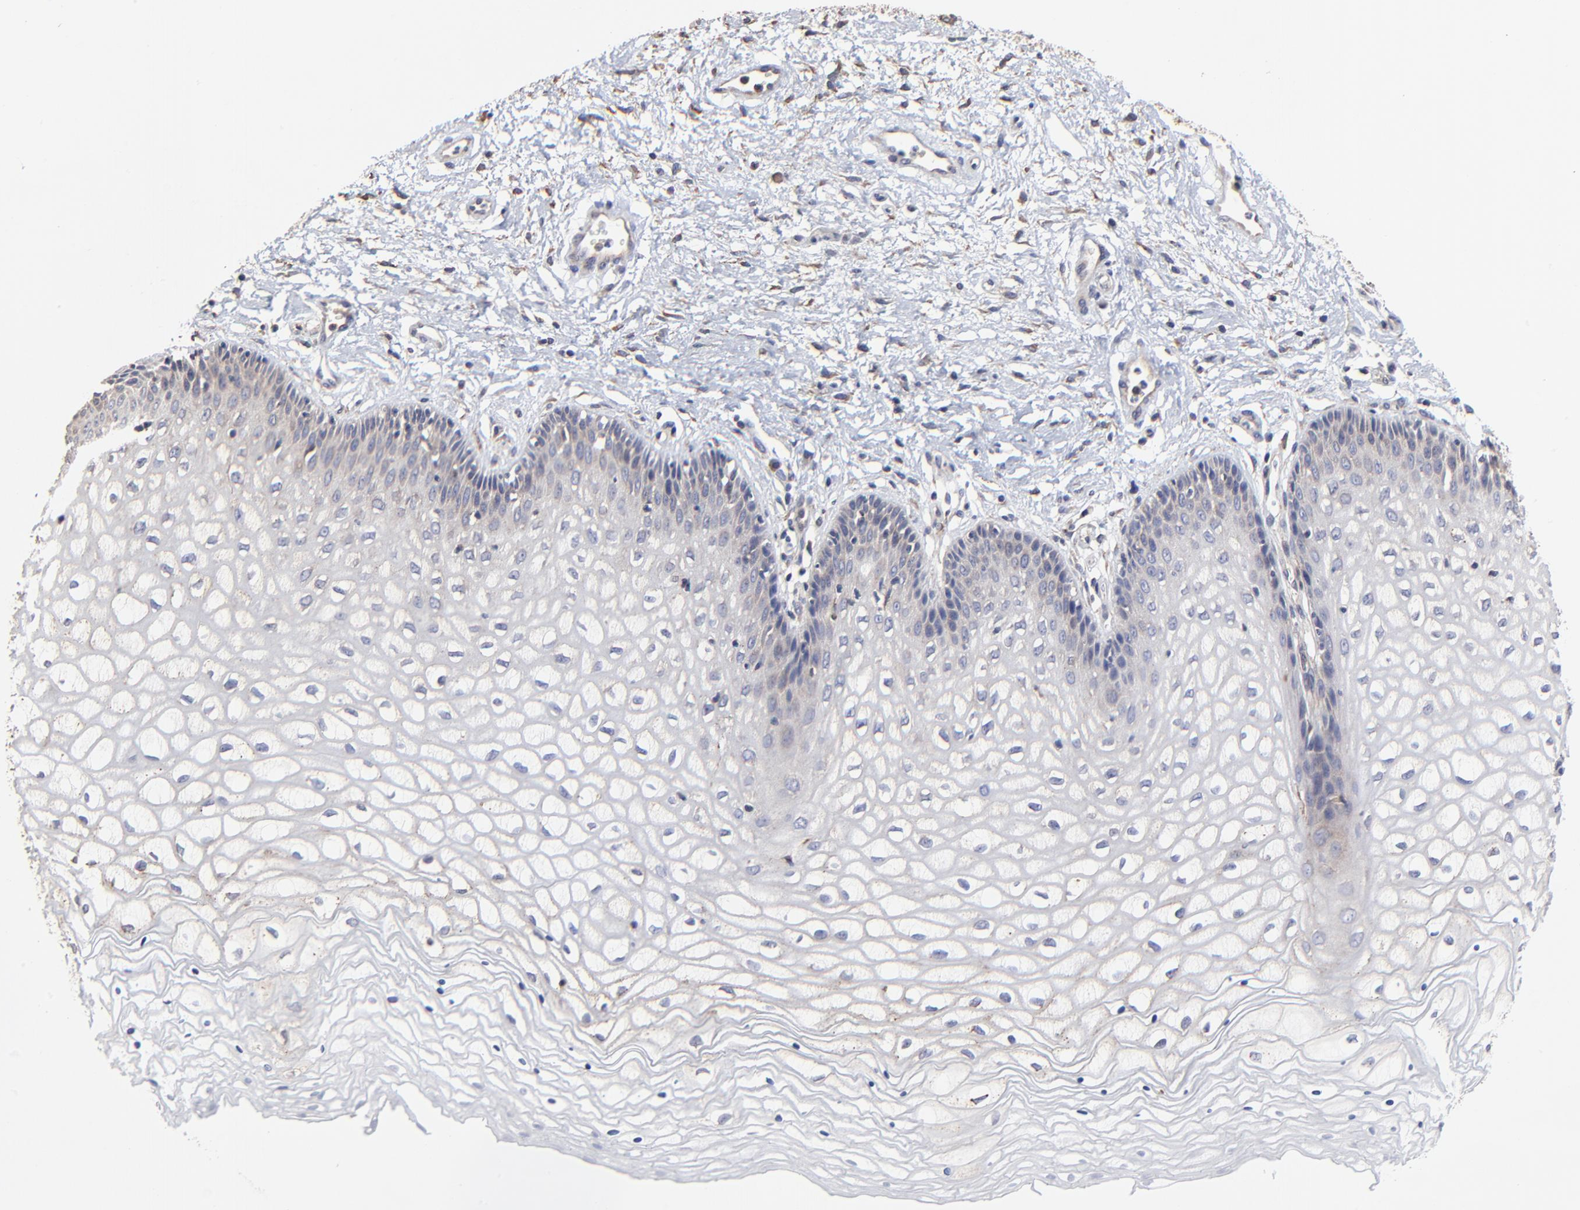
{"staining": {"intensity": "weak", "quantity": "<25%", "location": "cytoplasmic/membranous"}, "tissue": "vagina", "cell_type": "Squamous epithelial cells", "image_type": "normal", "snomed": [{"axis": "morphology", "description": "Normal tissue, NOS"}, {"axis": "topography", "description": "Vagina"}], "caption": "Squamous epithelial cells show no significant protein expression in unremarkable vagina. (DAB (3,3'-diaminobenzidine) immunohistochemistry (IHC), high magnification).", "gene": "ELP2", "patient": {"sex": "female", "age": 34}}